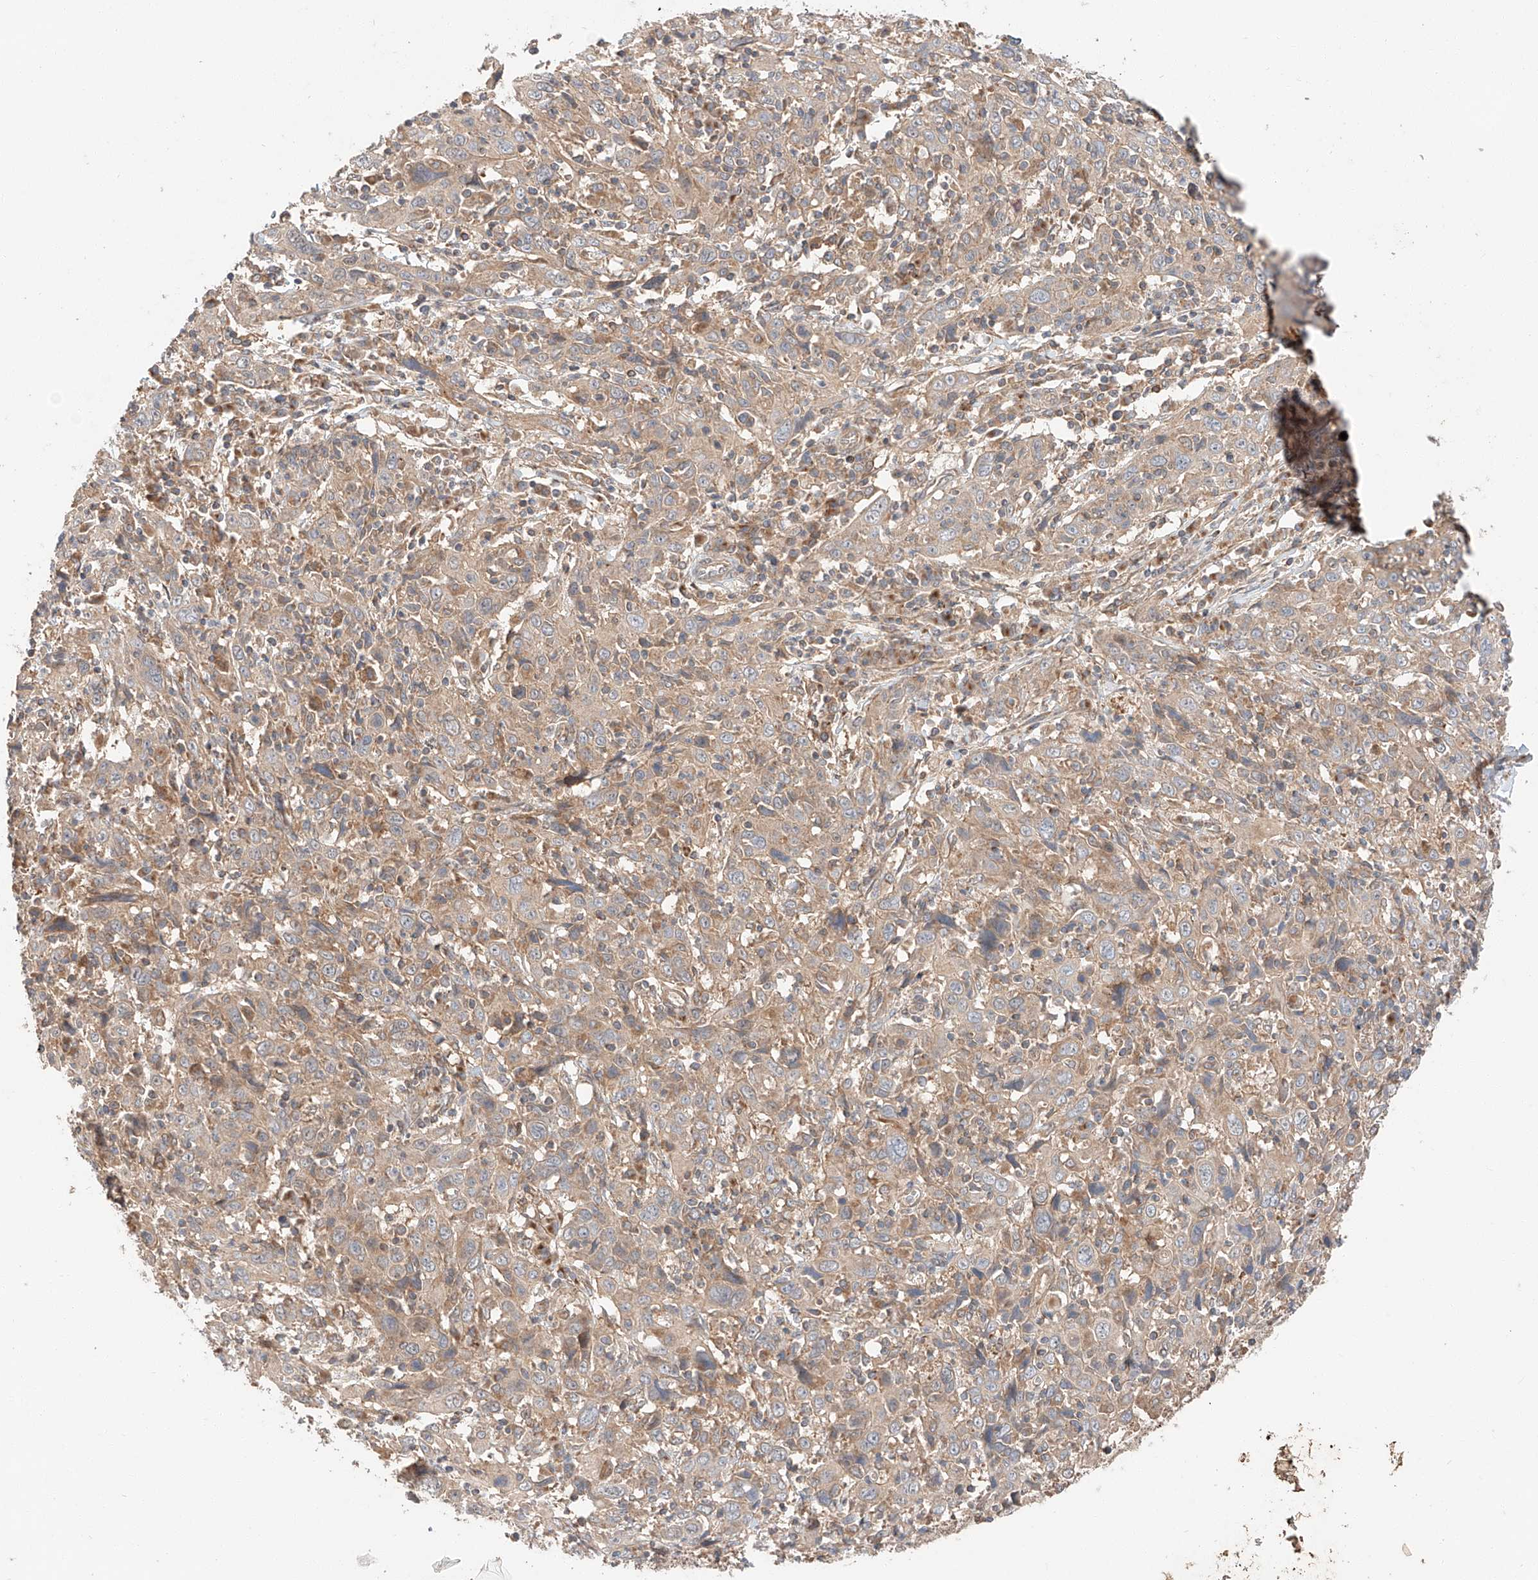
{"staining": {"intensity": "weak", "quantity": ">75%", "location": "cytoplasmic/membranous"}, "tissue": "cervical cancer", "cell_type": "Tumor cells", "image_type": "cancer", "snomed": [{"axis": "morphology", "description": "Squamous cell carcinoma, NOS"}, {"axis": "topography", "description": "Cervix"}], "caption": "Cervical cancer (squamous cell carcinoma) stained with DAB (3,3'-diaminobenzidine) immunohistochemistry (IHC) exhibits low levels of weak cytoplasmic/membranous positivity in about >75% of tumor cells.", "gene": "XPNPEP1", "patient": {"sex": "female", "age": 46}}